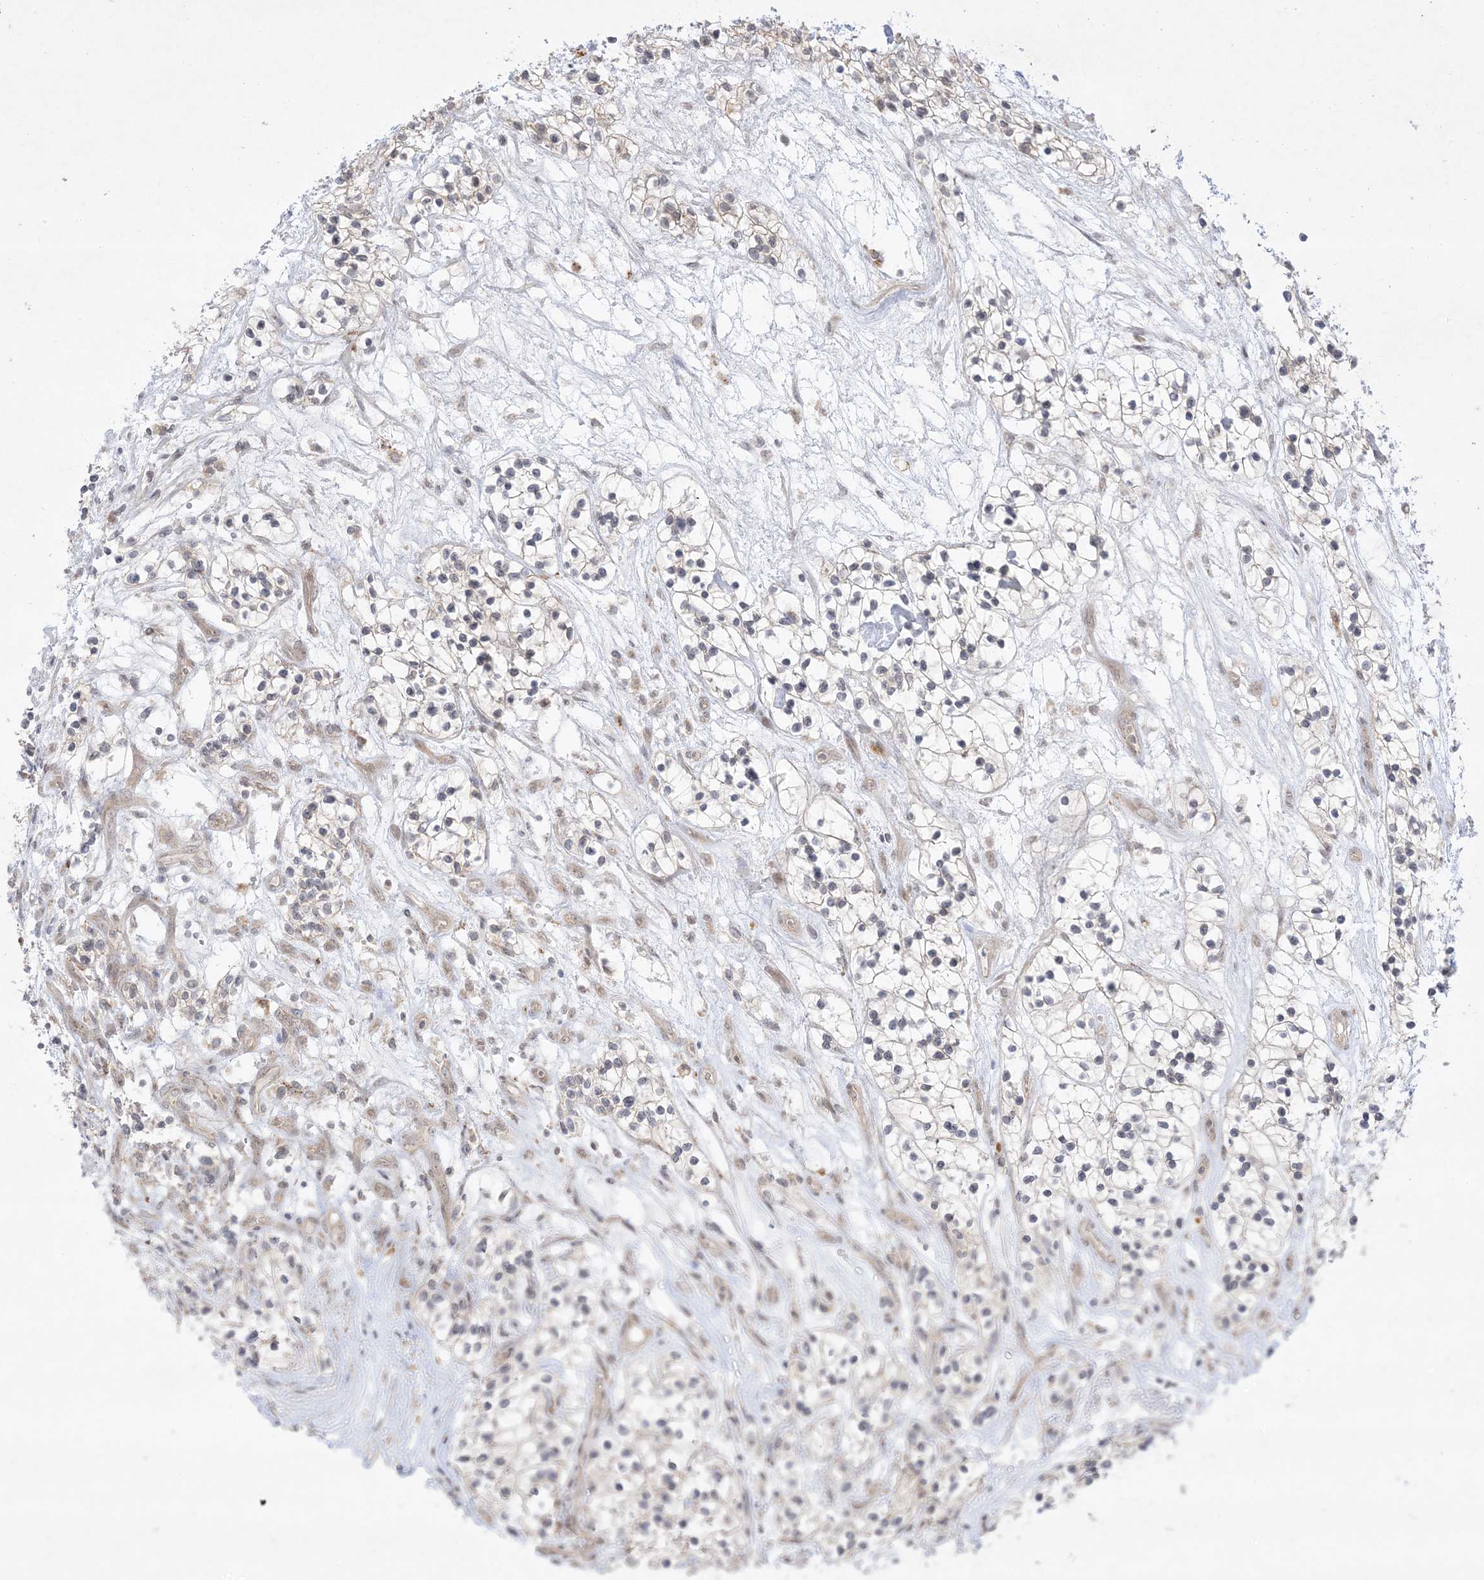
{"staining": {"intensity": "negative", "quantity": "none", "location": "none"}, "tissue": "renal cancer", "cell_type": "Tumor cells", "image_type": "cancer", "snomed": [{"axis": "morphology", "description": "Adenocarcinoma, NOS"}, {"axis": "topography", "description": "Kidney"}], "caption": "High power microscopy micrograph of an immunohistochemistry (IHC) image of adenocarcinoma (renal), revealing no significant staining in tumor cells.", "gene": "PTK6", "patient": {"sex": "female", "age": 57}}